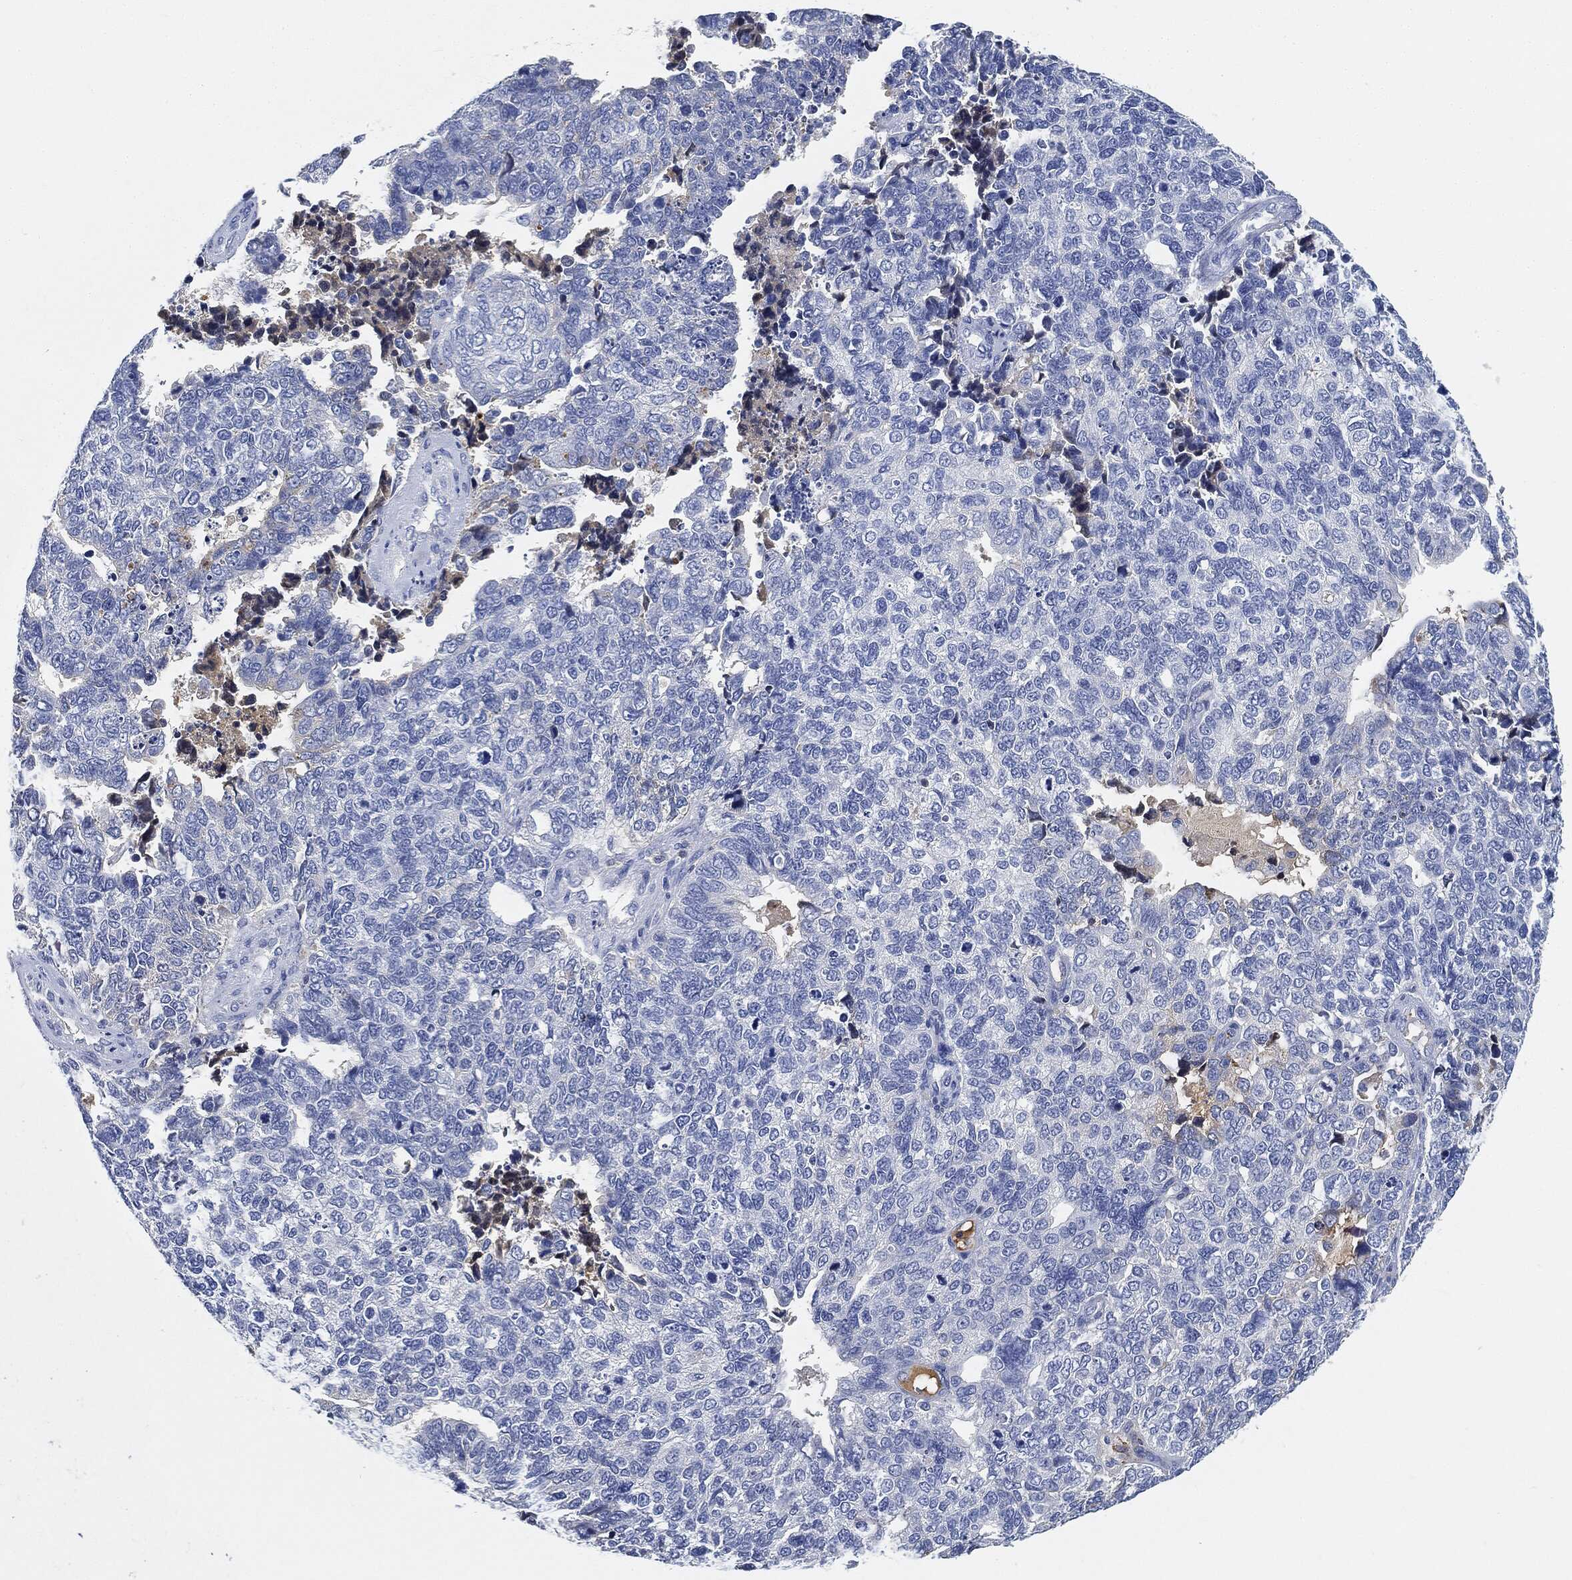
{"staining": {"intensity": "negative", "quantity": "none", "location": "none"}, "tissue": "cervical cancer", "cell_type": "Tumor cells", "image_type": "cancer", "snomed": [{"axis": "morphology", "description": "Squamous cell carcinoma, NOS"}, {"axis": "topography", "description": "Cervix"}], "caption": "Cervical cancer was stained to show a protein in brown. There is no significant positivity in tumor cells.", "gene": "IGLV6-57", "patient": {"sex": "female", "age": 63}}